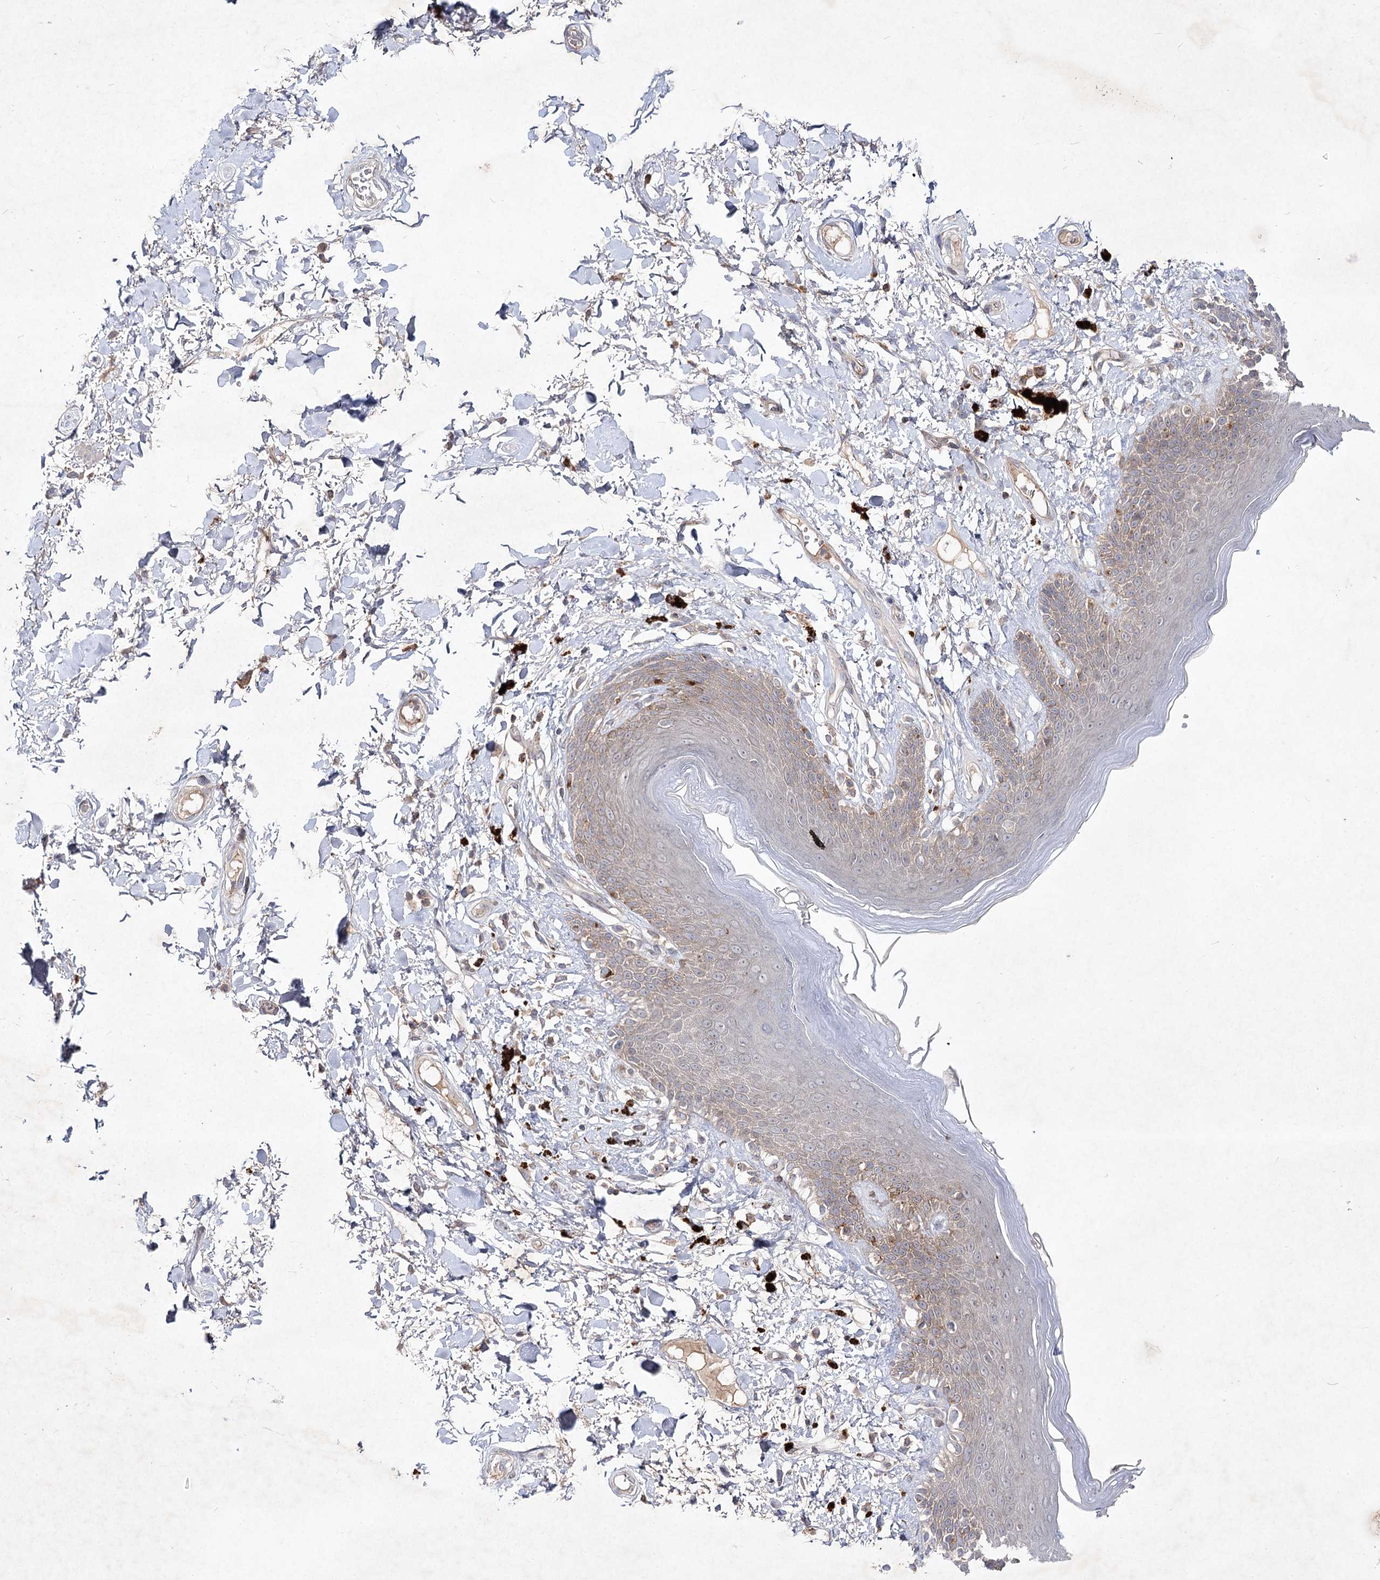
{"staining": {"intensity": "weak", "quantity": "25%-75%", "location": "cytoplasmic/membranous"}, "tissue": "skin", "cell_type": "Epidermal cells", "image_type": "normal", "snomed": [{"axis": "morphology", "description": "Normal tissue, NOS"}, {"axis": "topography", "description": "Anal"}], "caption": "Skin stained with DAB immunohistochemistry shows low levels of weak cytoplasmic/membranous positivity in about 25%-75% of epidermal cells. (Brightfield microscopy of DAB IHC at high magnification).", "gene": "CIB2", "patient": {"sex": "female", "age": 78}}